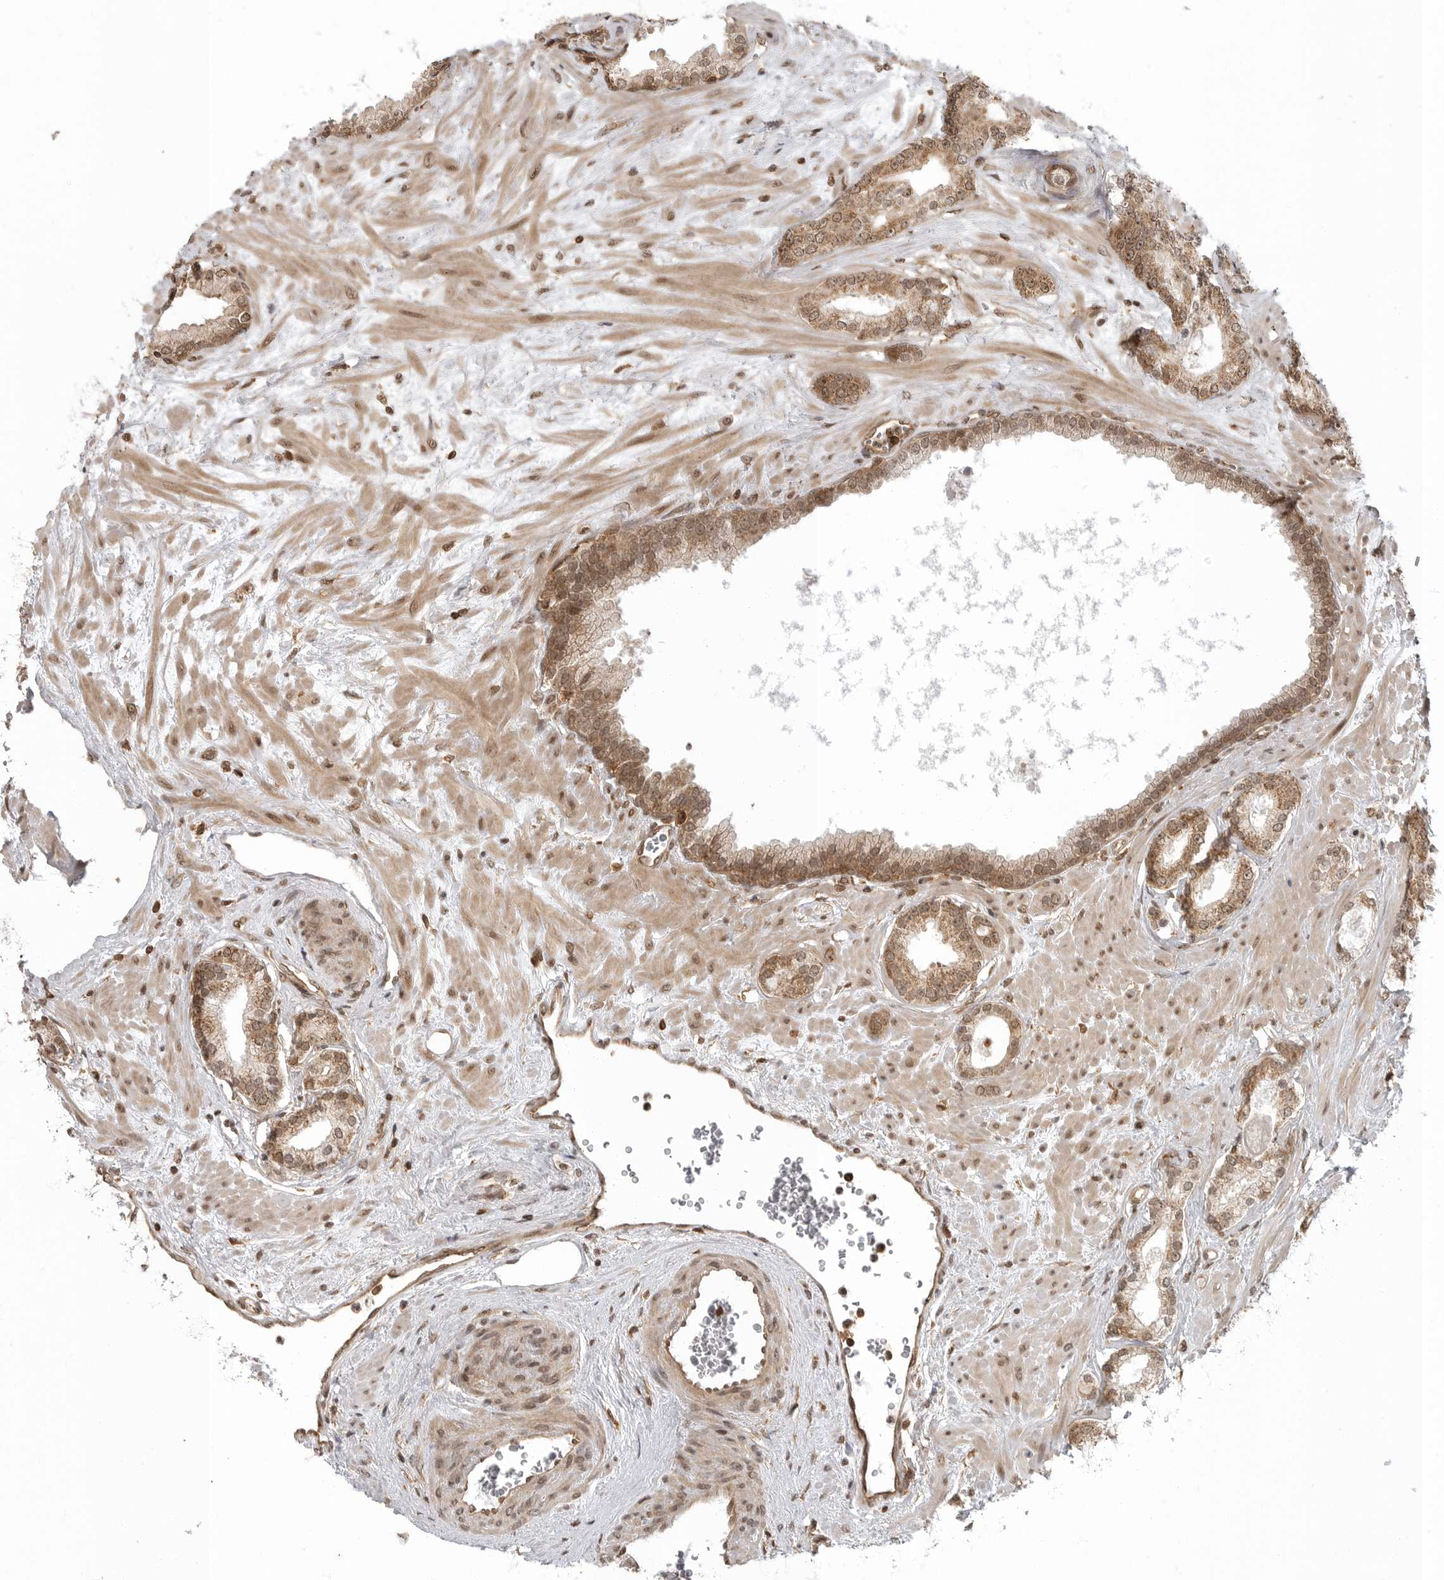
{"staining": {"intensity": "moderate", "quantity": ">75%", "location": "cytoplasmic/membranous,nuclear"}, "tissue": "prostate cancer", "cell_type": "Tumor cells", "image_type": "cancer", "snomed": [{"axis": "morphology", "description": "Adenocarcinoma, Low grade"}, {"axis": "topography", "description": "Prostate"}], "caption": "A medium amount of moderate cytoplasmic/membranous and nuclear expression is present in about >75% of tumor cells in prostate cancer tissue.", "gene": "SZRD1", "patient": {"sex": "male", "age": 70}}